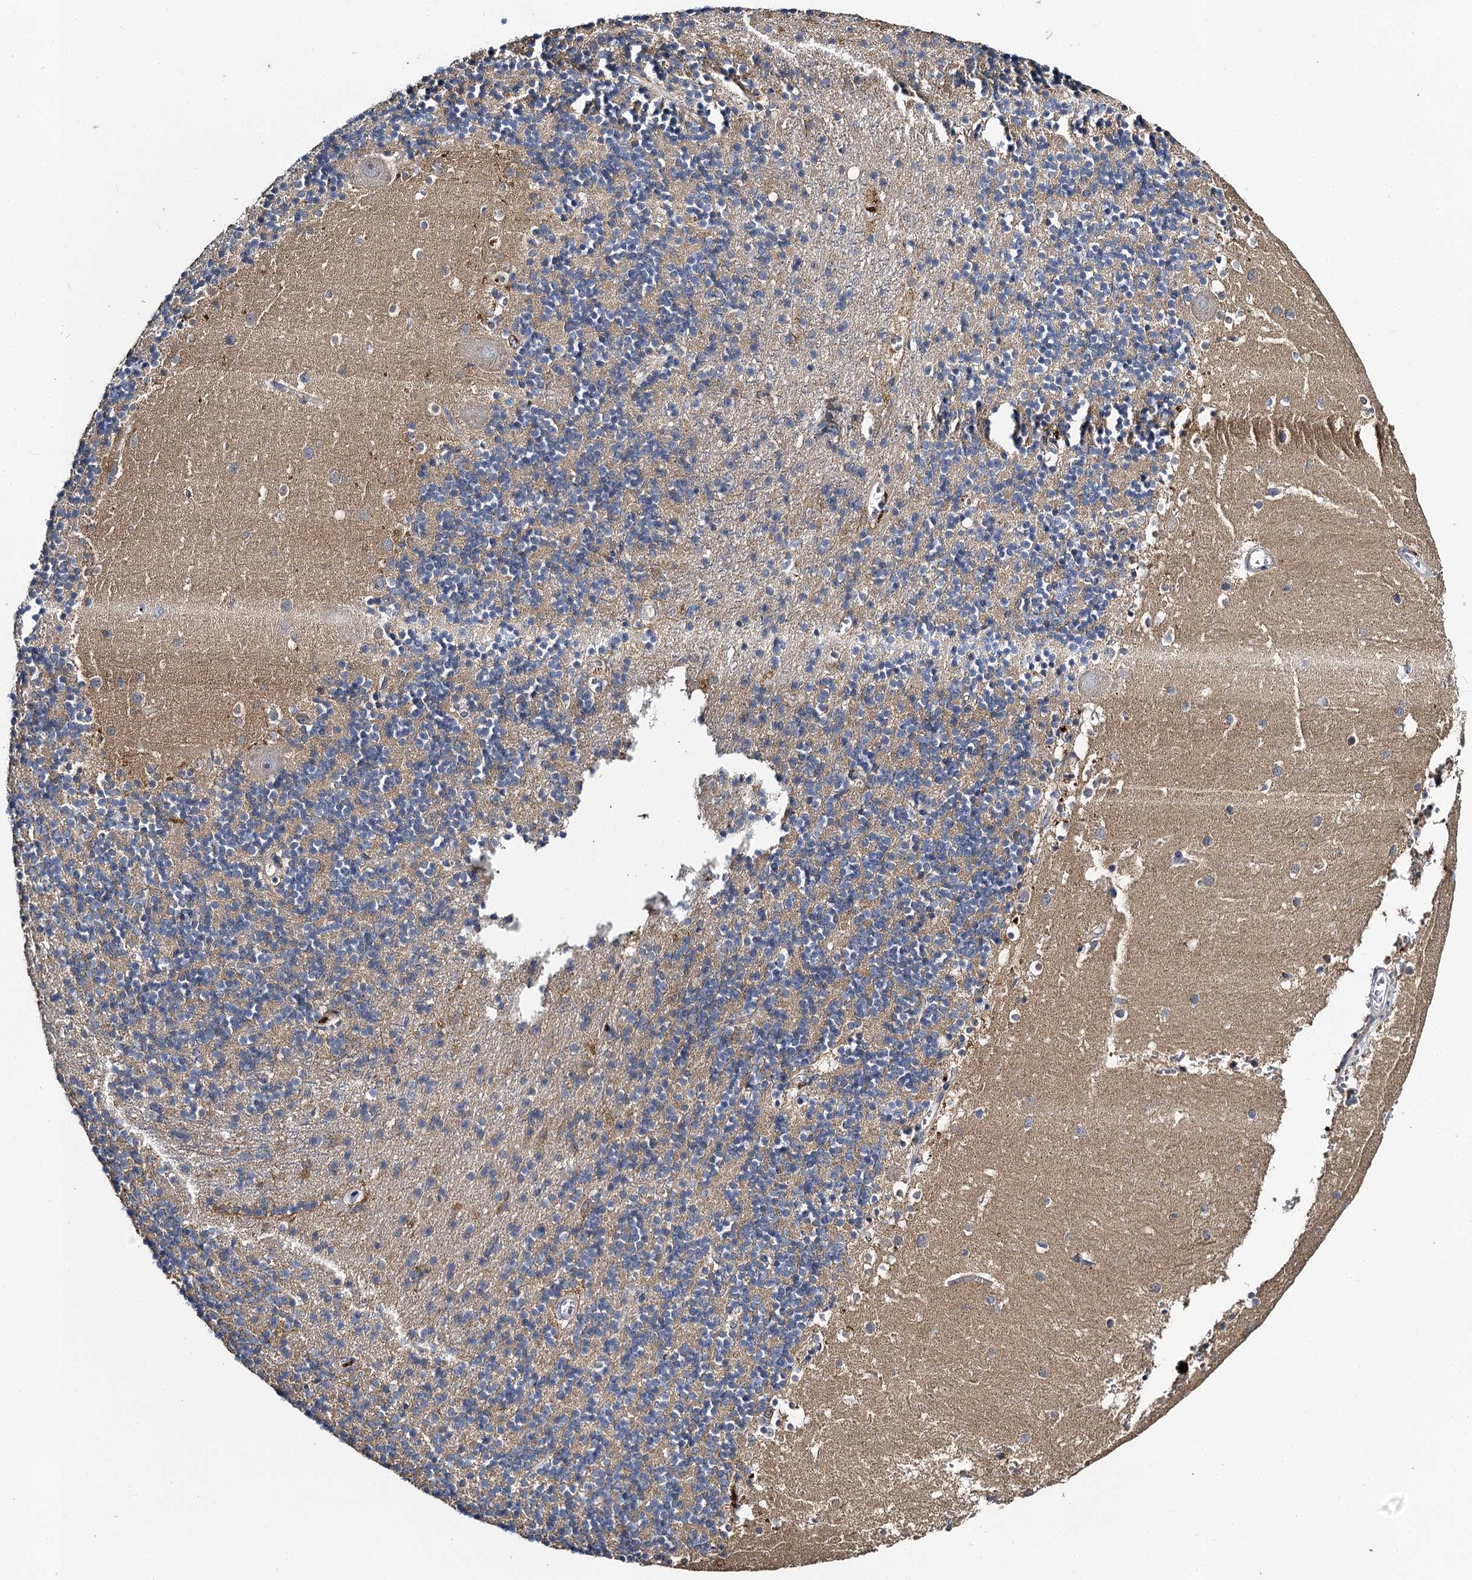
{"staining": {"intensity": "weak", "quantity": "<25%", "location": "cytoplasmic/membranous"}, "tissue": "cerebellum", "cell_type": "Cells in granular layer", "image_type": "normal", "snomed": [{"axis": "morphology", "description": "Normal tissue, NOS"}, {"axis": "topography", "description": "Cerebellum"}], "caption": "Cells in granular layer show no significant positivity in normal cerebellum. (Immunohistochemistry, brightfield microscopy, high magnification).", "gene": "SLC11A2", "patient": {"sex": "male", "age": 54}}